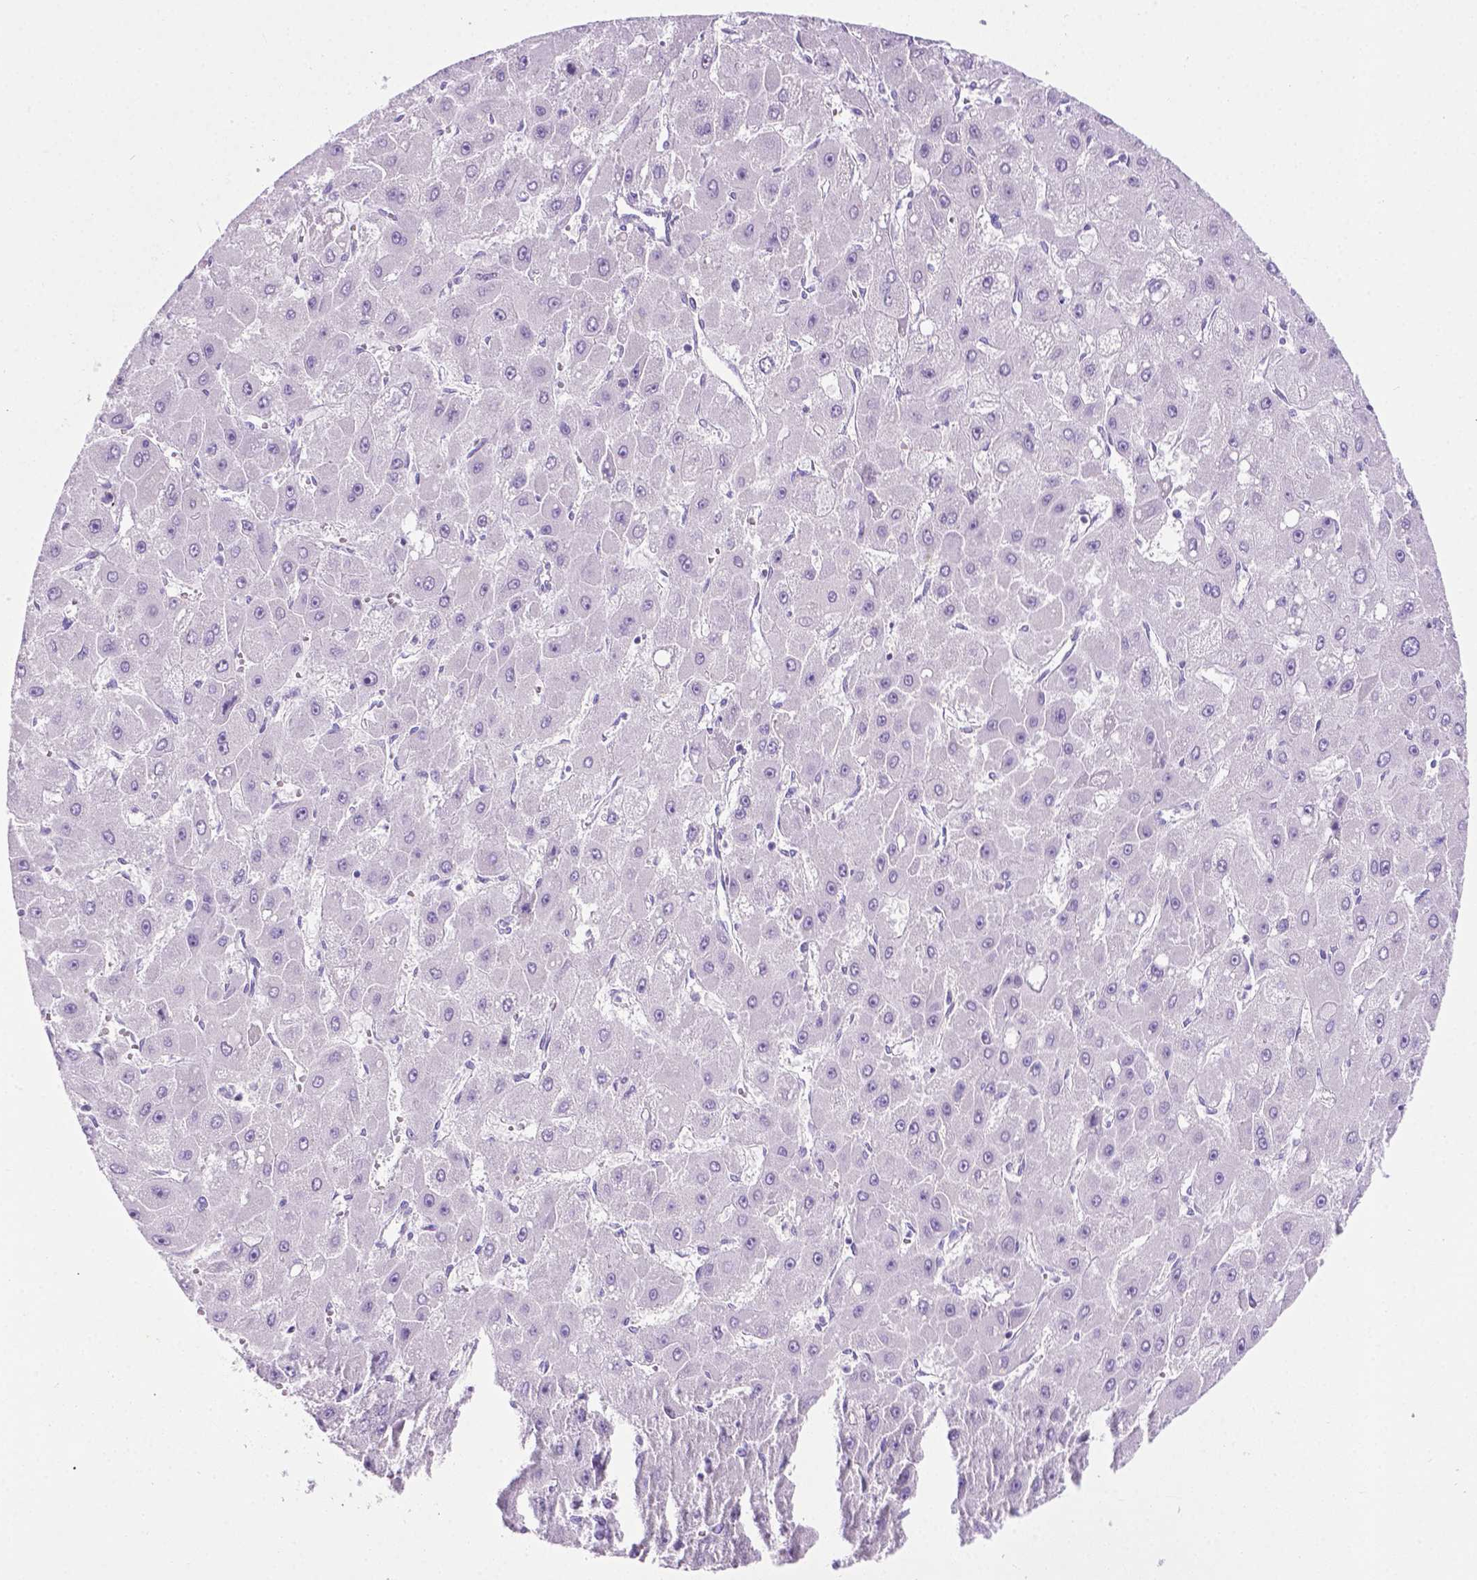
{"staining": {"intensity": "negative", "quantity": "none", "location": "none"}, "tissue": "liver cancer", "cell_type": "Tumor cells", "image_type": "cancer", "snomed": [{"axis": "morphology", "description": "Carcinoma, Hepatocellular, NOS"}, {"axis": "topography", "description": "Liver"}], "caption": "The image exhibits no staining of tumor cells in liver cancer.", "gene": "LELP1", "patient": {"sex": "female", "age": 25}}